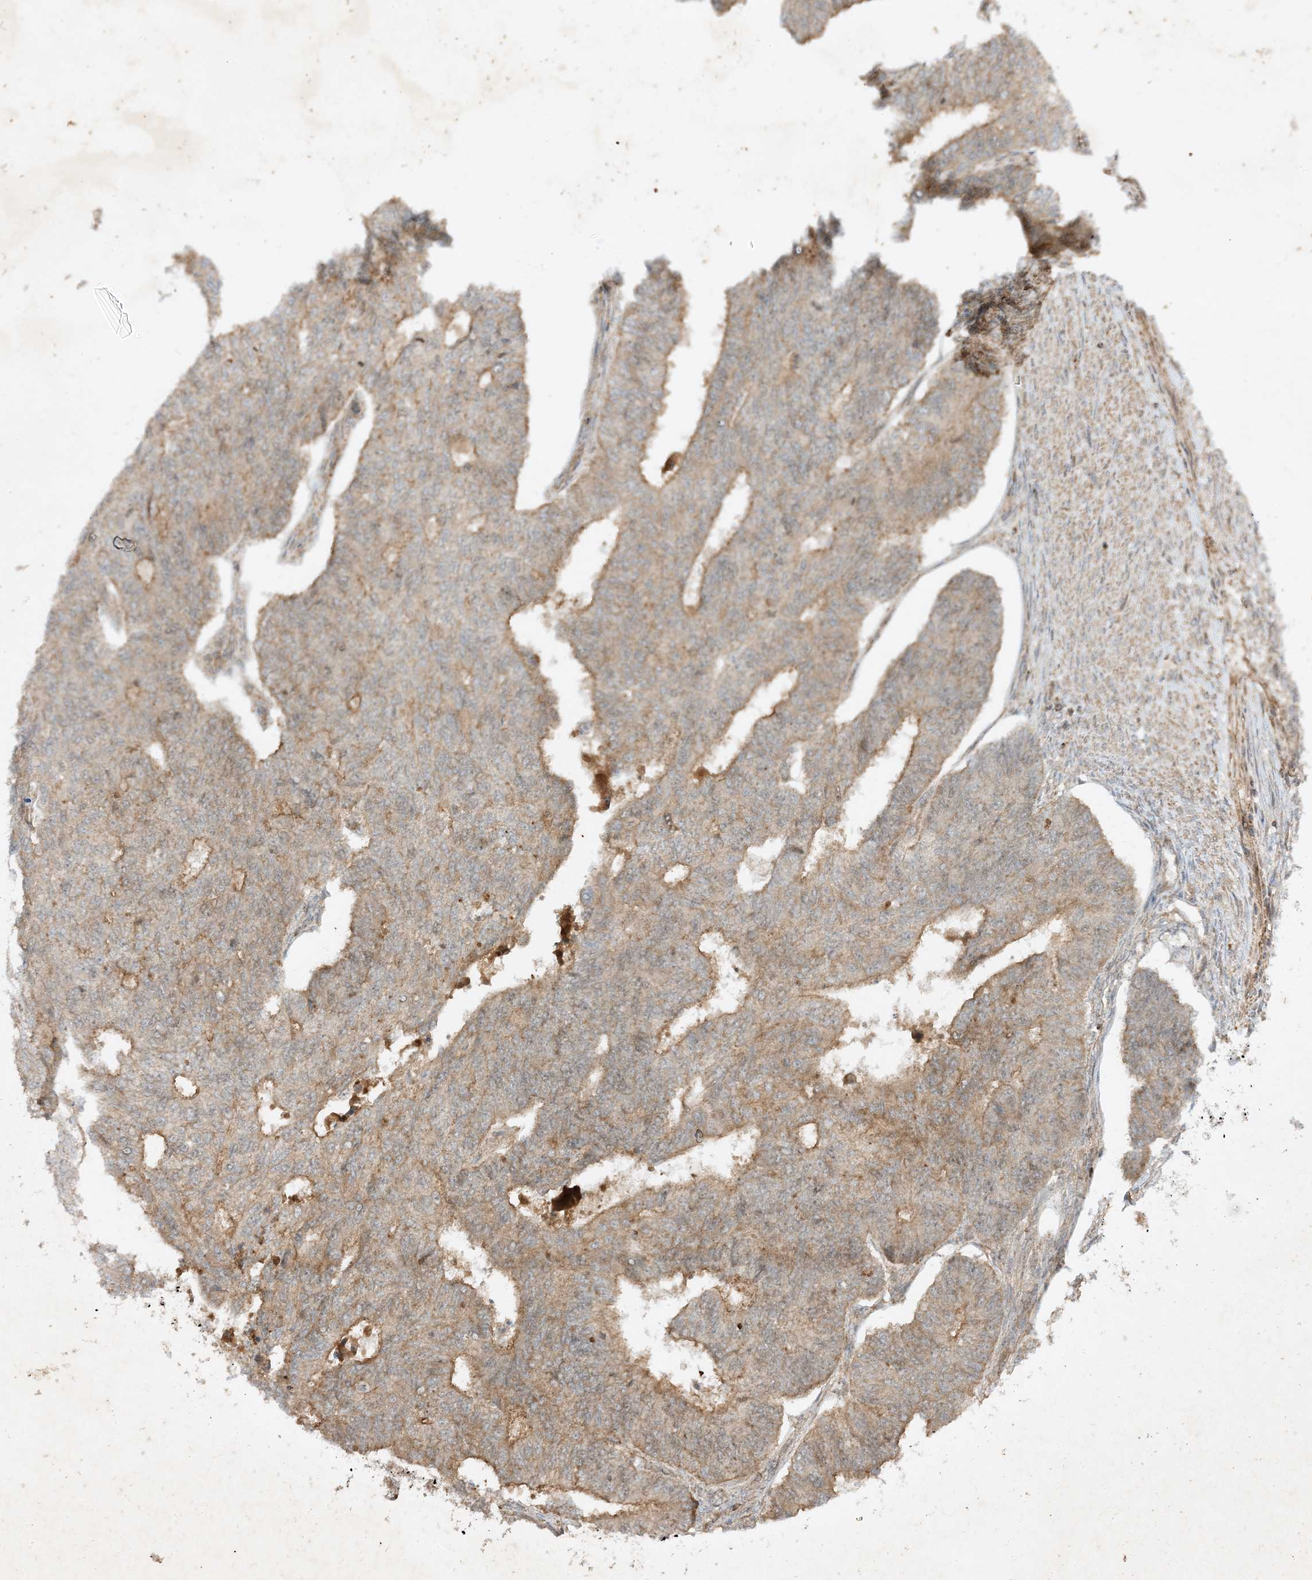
{"staining": {"intensity": "weak", "quantity": "25%-75%", "location": "cytoplasmic/membranous"}, "tissue": "endometrial cancer", "cell_type": "Tumor cells", "image_type": "cancer", "snomed": [{"axis": "morphology", "description": "Adenocarcinoma, NOS"}, {"axis": "topography", "description": "Endometrium"}], "caption": "Endometrial cancer (adenocarcinoma) tissue exhibits weak cytoplasmic/membranous positivity in approximately 25%-75% of tumor cells The staining is performed using DAB brown chromogen to label protein expression. The nuclei are counter-stained blue using hematoxylin.", "gene": "XRN1", "patient": {"sex": "female", "age": 32}}